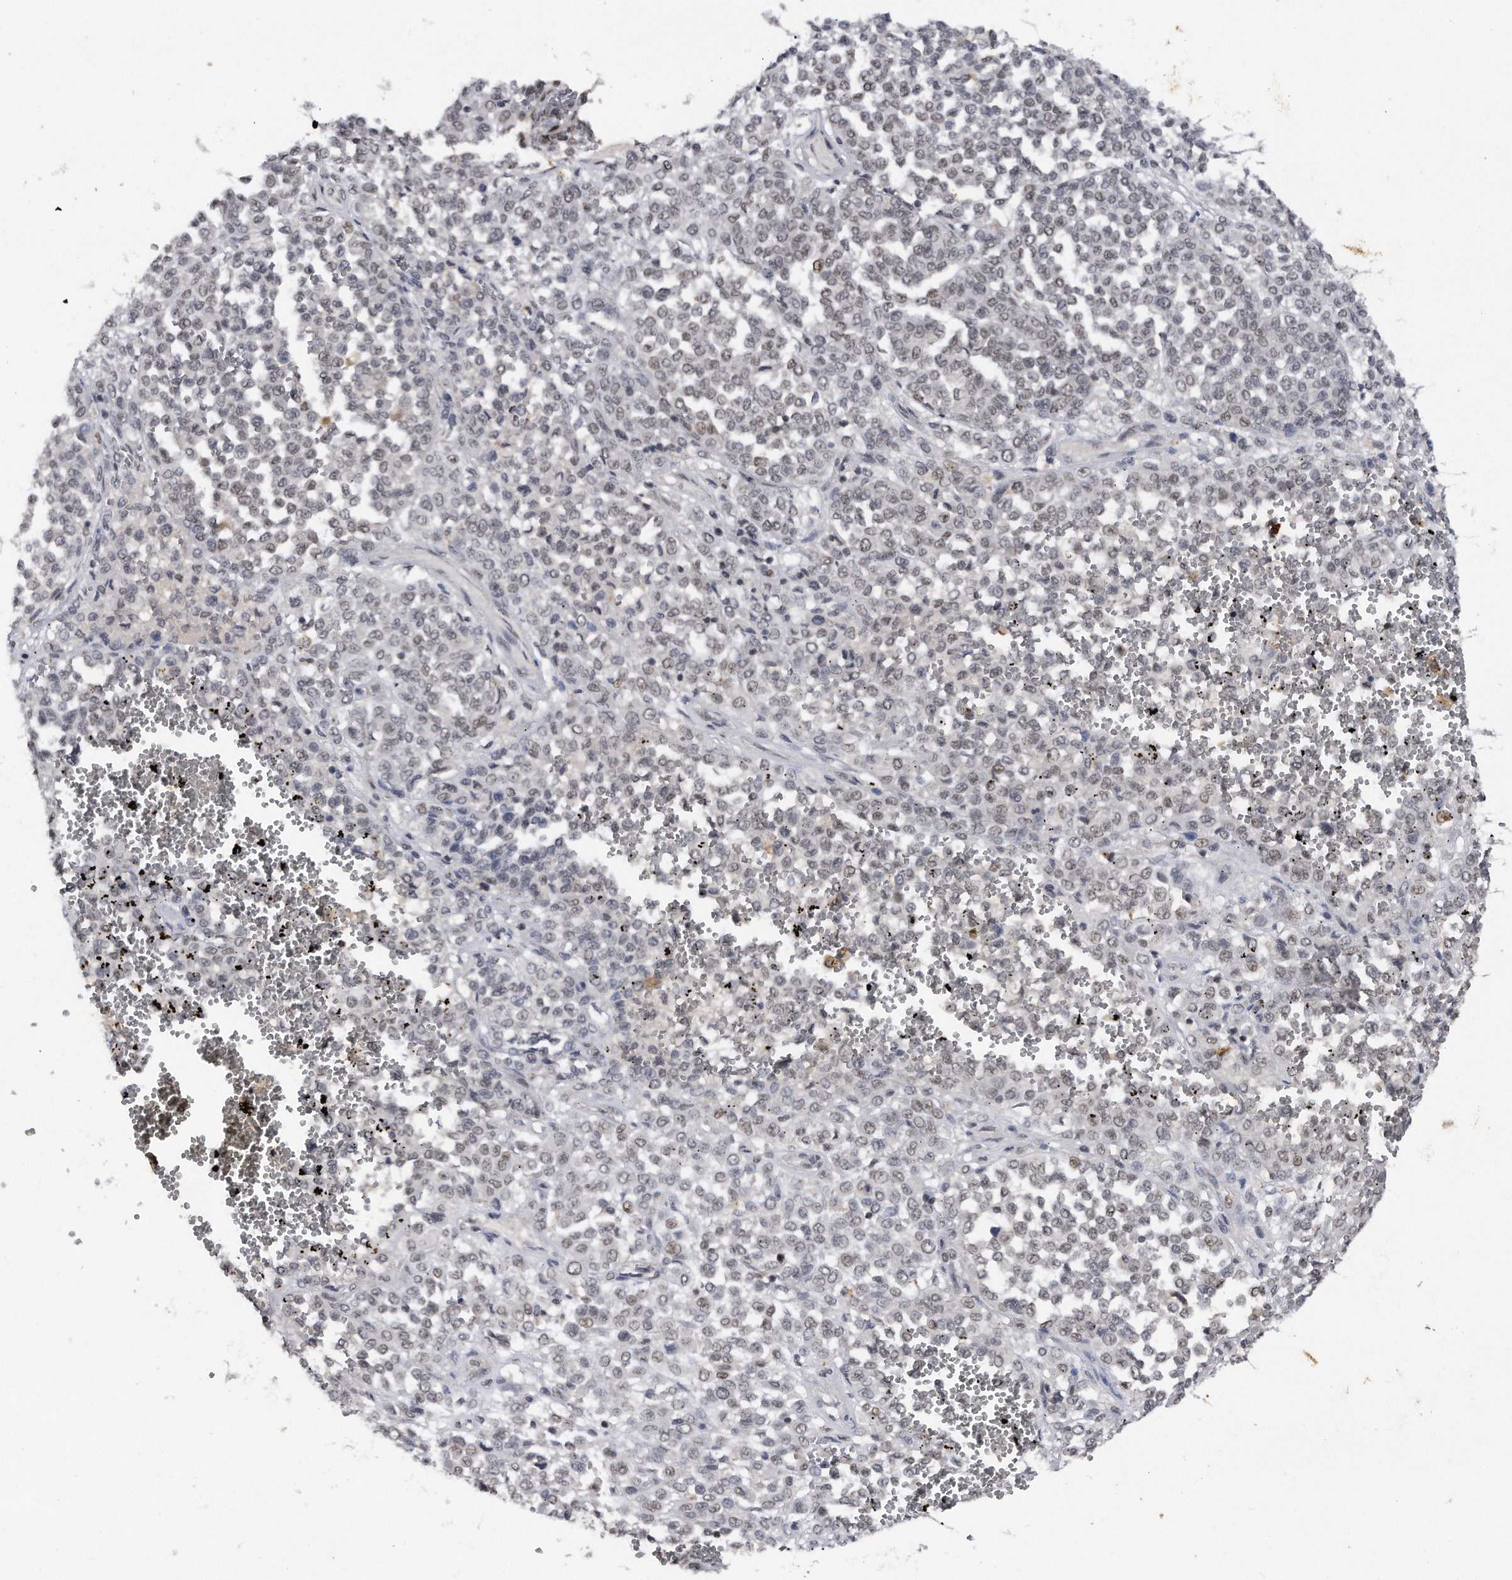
{"staining": {"intensity": "weak", "quantity": "25%-75%", "location": "nuclear"}, "tissue": "melanoma", "cell_type": "Tumor cells", "image_type": "cancer", "snomed": [{"axis": "morphology", "description": "Malignant melanoma, Metastatic site"}, {"axis": "topography", "description": "Pancreas"}], "caption": "IHC staining of melanoma, which exhibits low levels of weak nuclear expression in about 25%-75% of tumor cells indicating weak nuclear protein expression. The staining was performed using DAB (brown) for protein detection and nuclei were counterstained in hematoxylin (blue).", "gene": "VIRMA", "patient": {"sex": "female", "age": 30}}